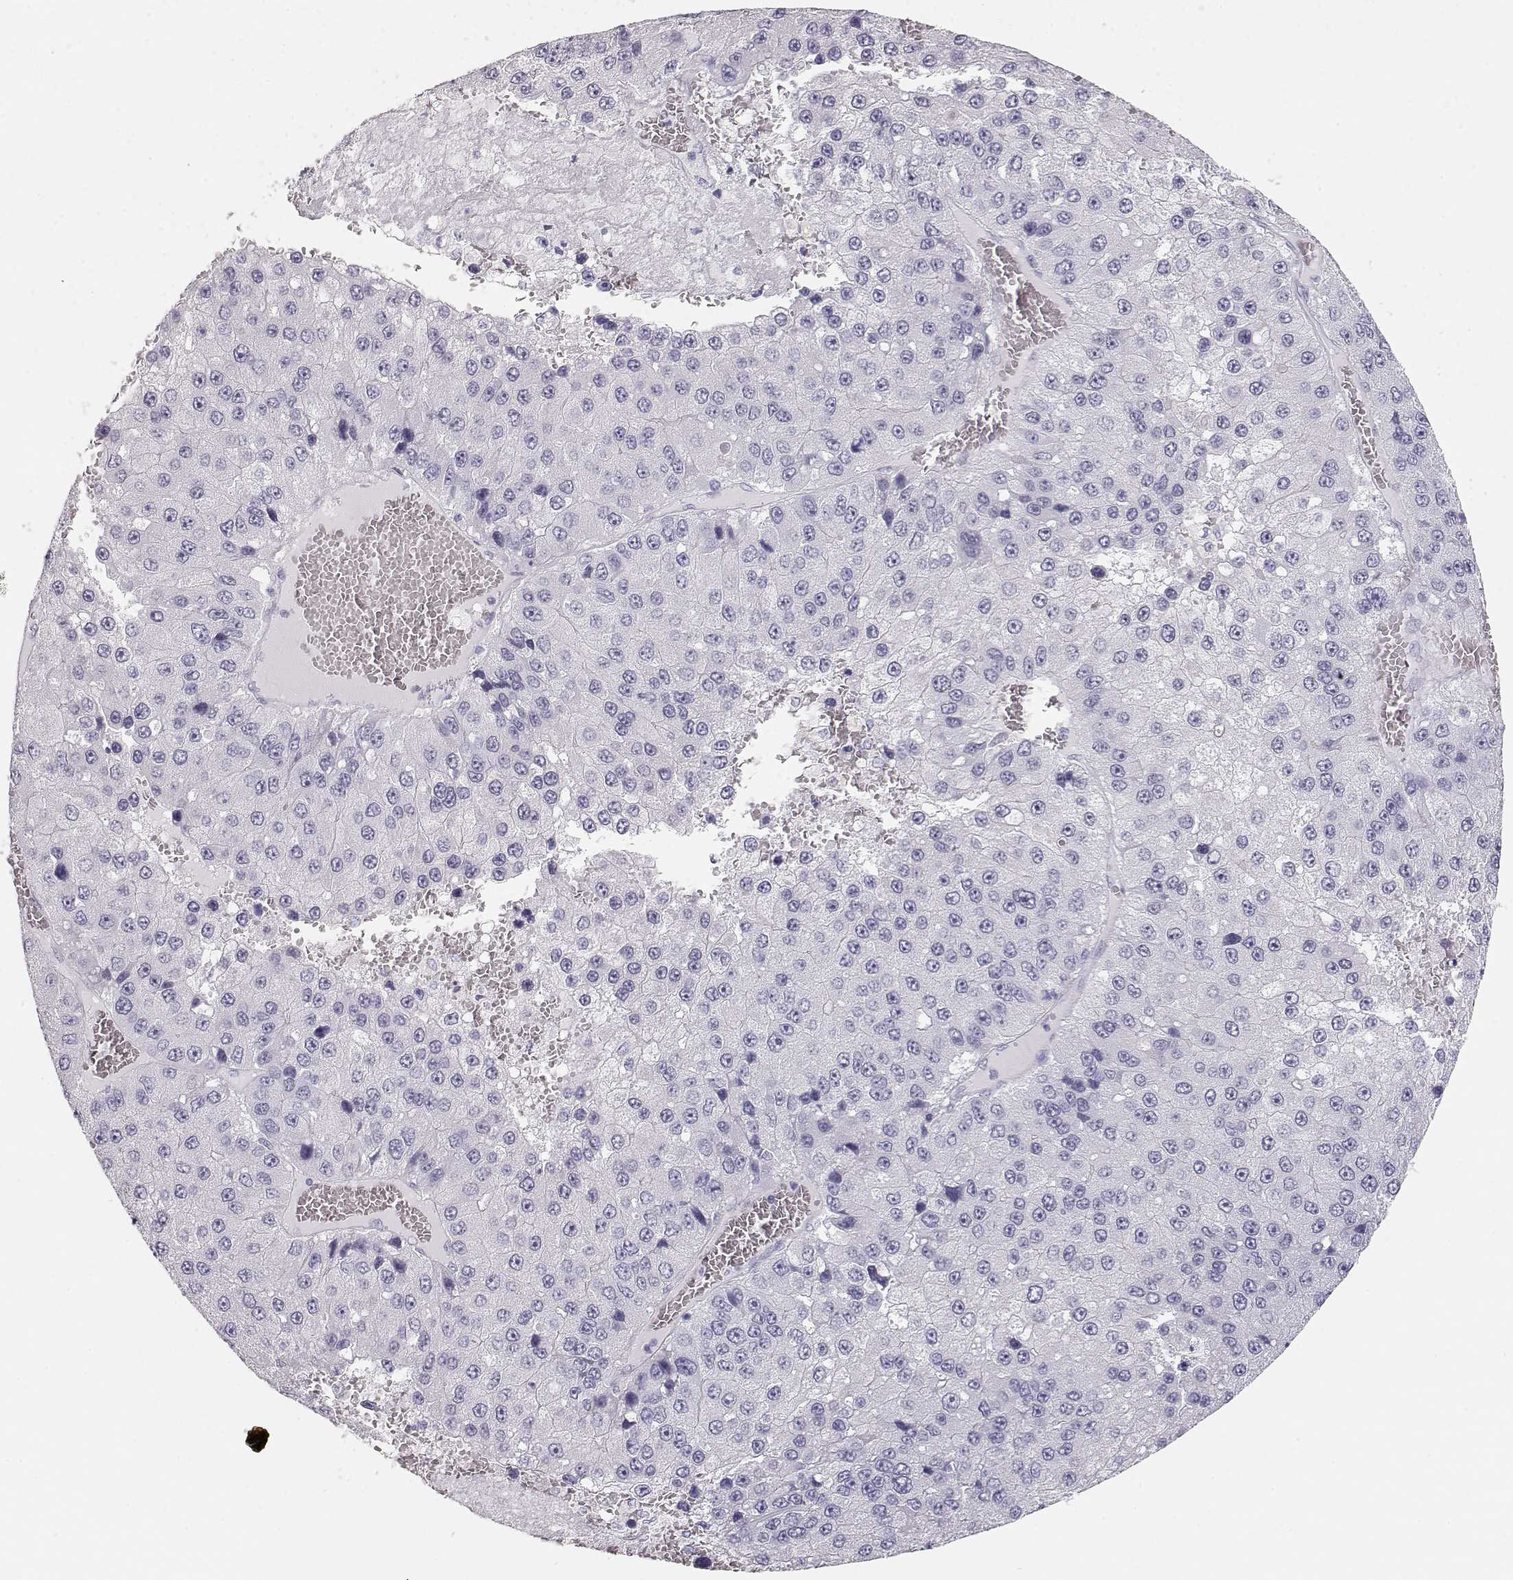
{"staining": {"intensity": "negative", "quantity": "none", "location": "none"}, "tissue": "liver cancer", "cell_type": "Tumor cells", "image_type": "cancer", "snomed": [{"axis": "morphology", "description": "Carcinoma, Hepatocellular, NOS"}, {"axis": "topography", "description": "Liver"}], "caption": "Tumor cells show no significant protein staining in liver hepatocellular carcinoma.", "gene": "TKTL1", "patient": {"sex": "female", "age": 73}}